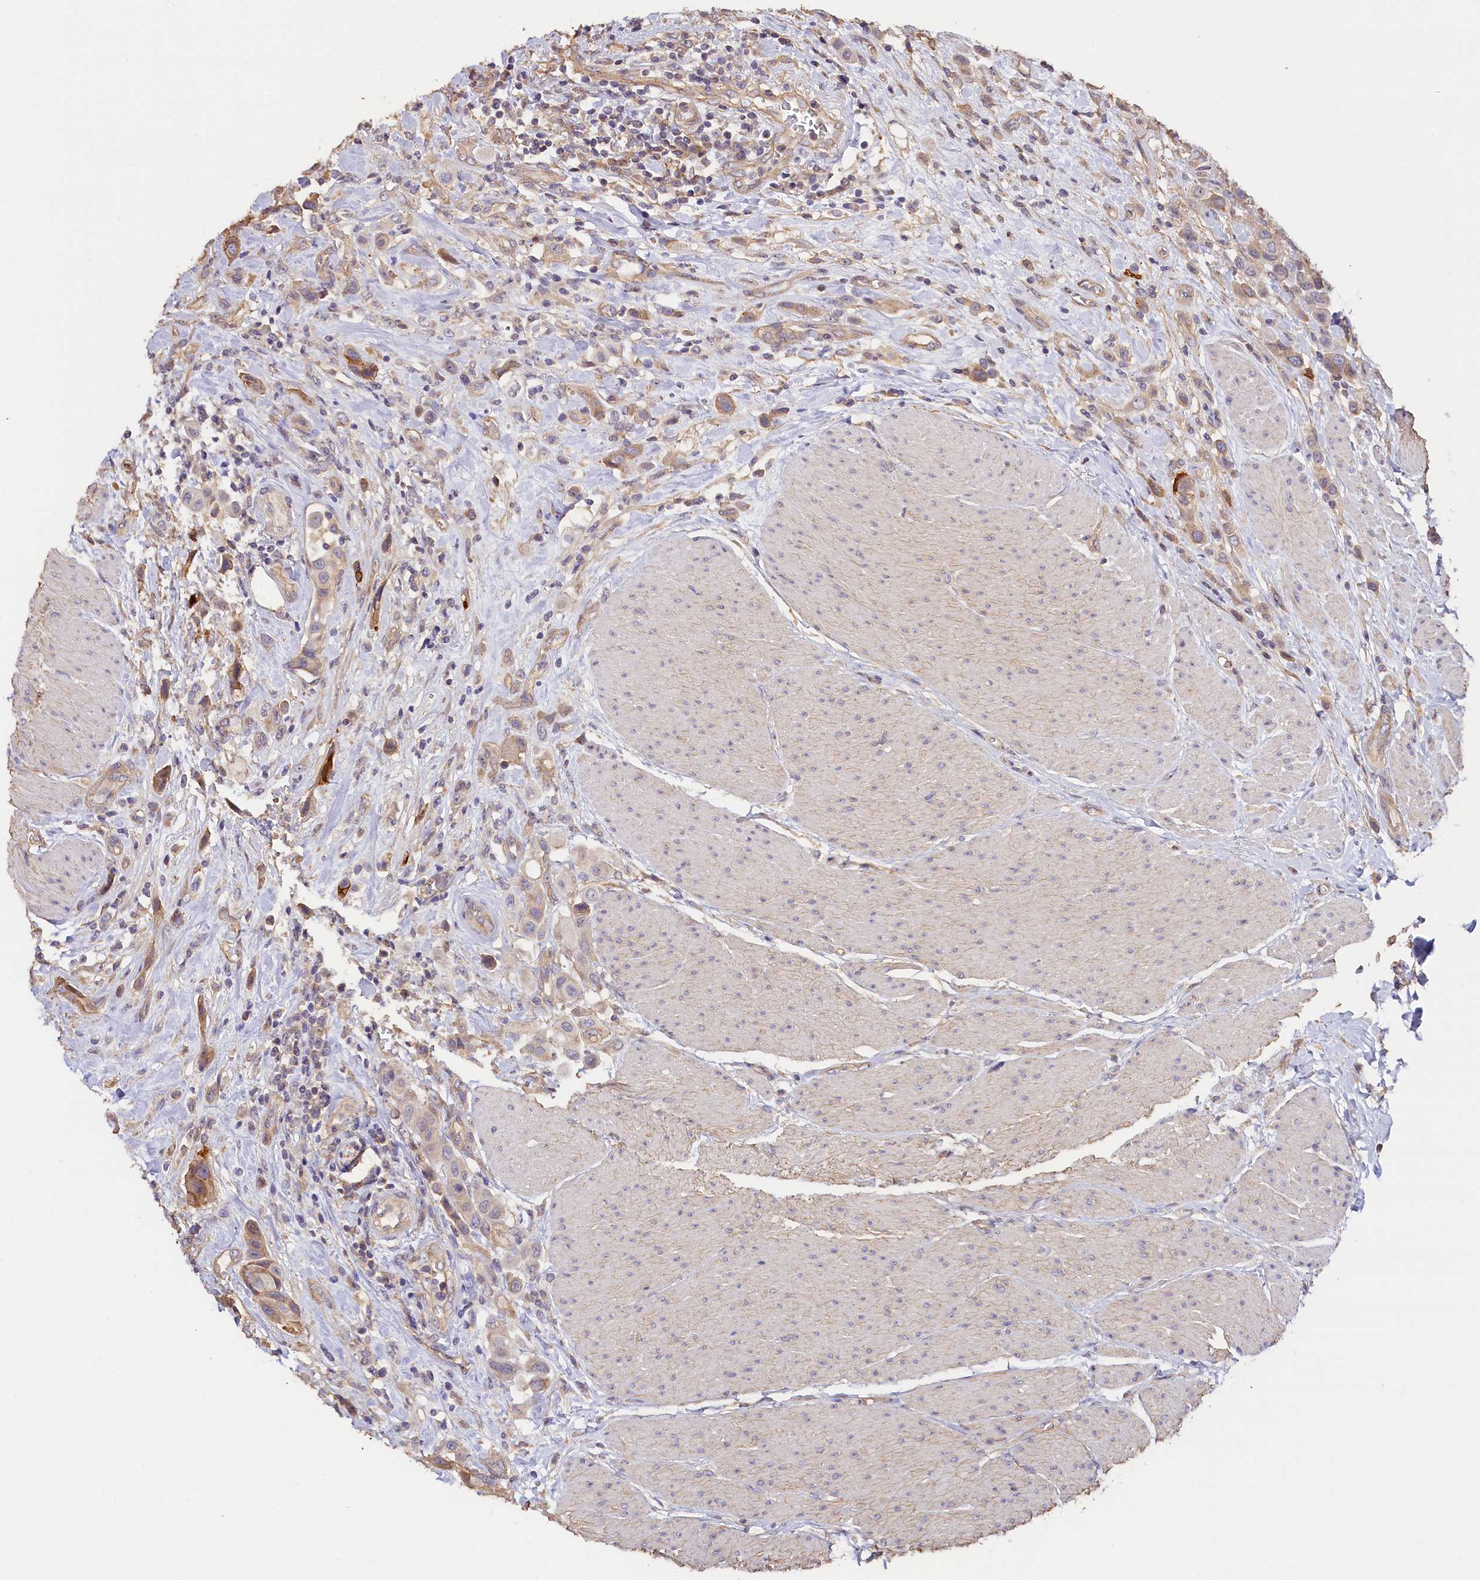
{"staining": {"intensity": "weak", "quantity": ">75%", "location": "cytoplasmic/membranous"}, "tissue": "urothelial cancer", "cell_type": "Tumor cells", "image_type": "cancer", "snomed": [{"axis": "morphology", "description": "Urothelial carcinoma, High grade"}, {"axis": "topography", "description": "Urinary bladder"}], "caption": "Urothelial carcinoma (high-grade) tissue reveals weak cytoplasmic/membranous expression in approximately >75% of tumor cells, visualized by immunohistochemistry.", "gene": "KATNB1", "patient": {"sex": "male", "age": 50}}